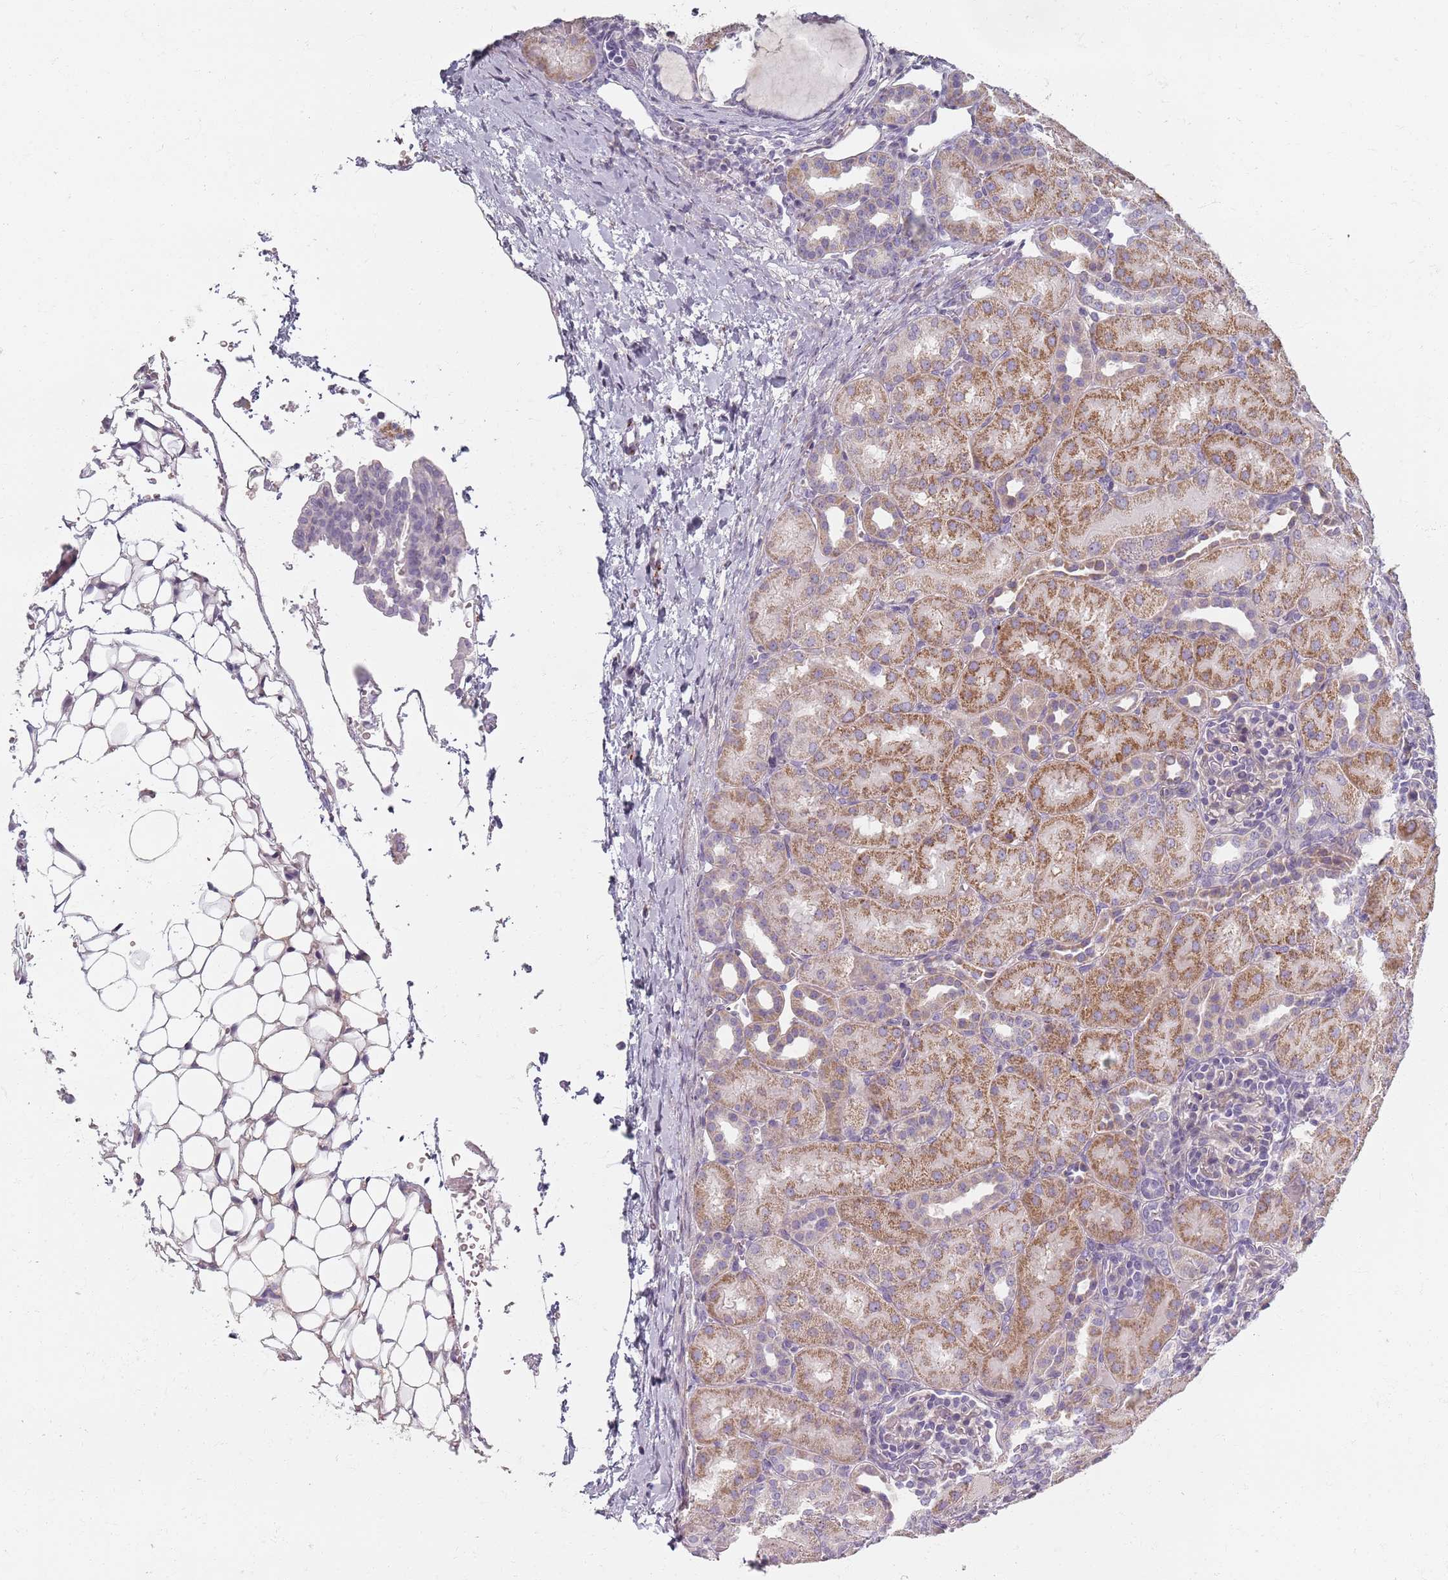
{"staining": {"intensity": "negative", "quantity": "none", "location": "none"}, "tissue": "kidney", "cell_type": "Cells in glomeruli", "image_type": "normal", "snomed": [{"axis": "morphology", "description": "Normal tissue, NOS"}, {"axis": "topography", "description": "Kidney"}], "caption": "DAB (3,3'-diaminobenzidine) immunohistochemical staining of unremarkable kidney reveals no significant positivity in cells in glomeruli. (IHC, brightfield microscopy, high magnification).", "gene": "SYNGR3", "patient": {"sex": "male", "age": 1}}